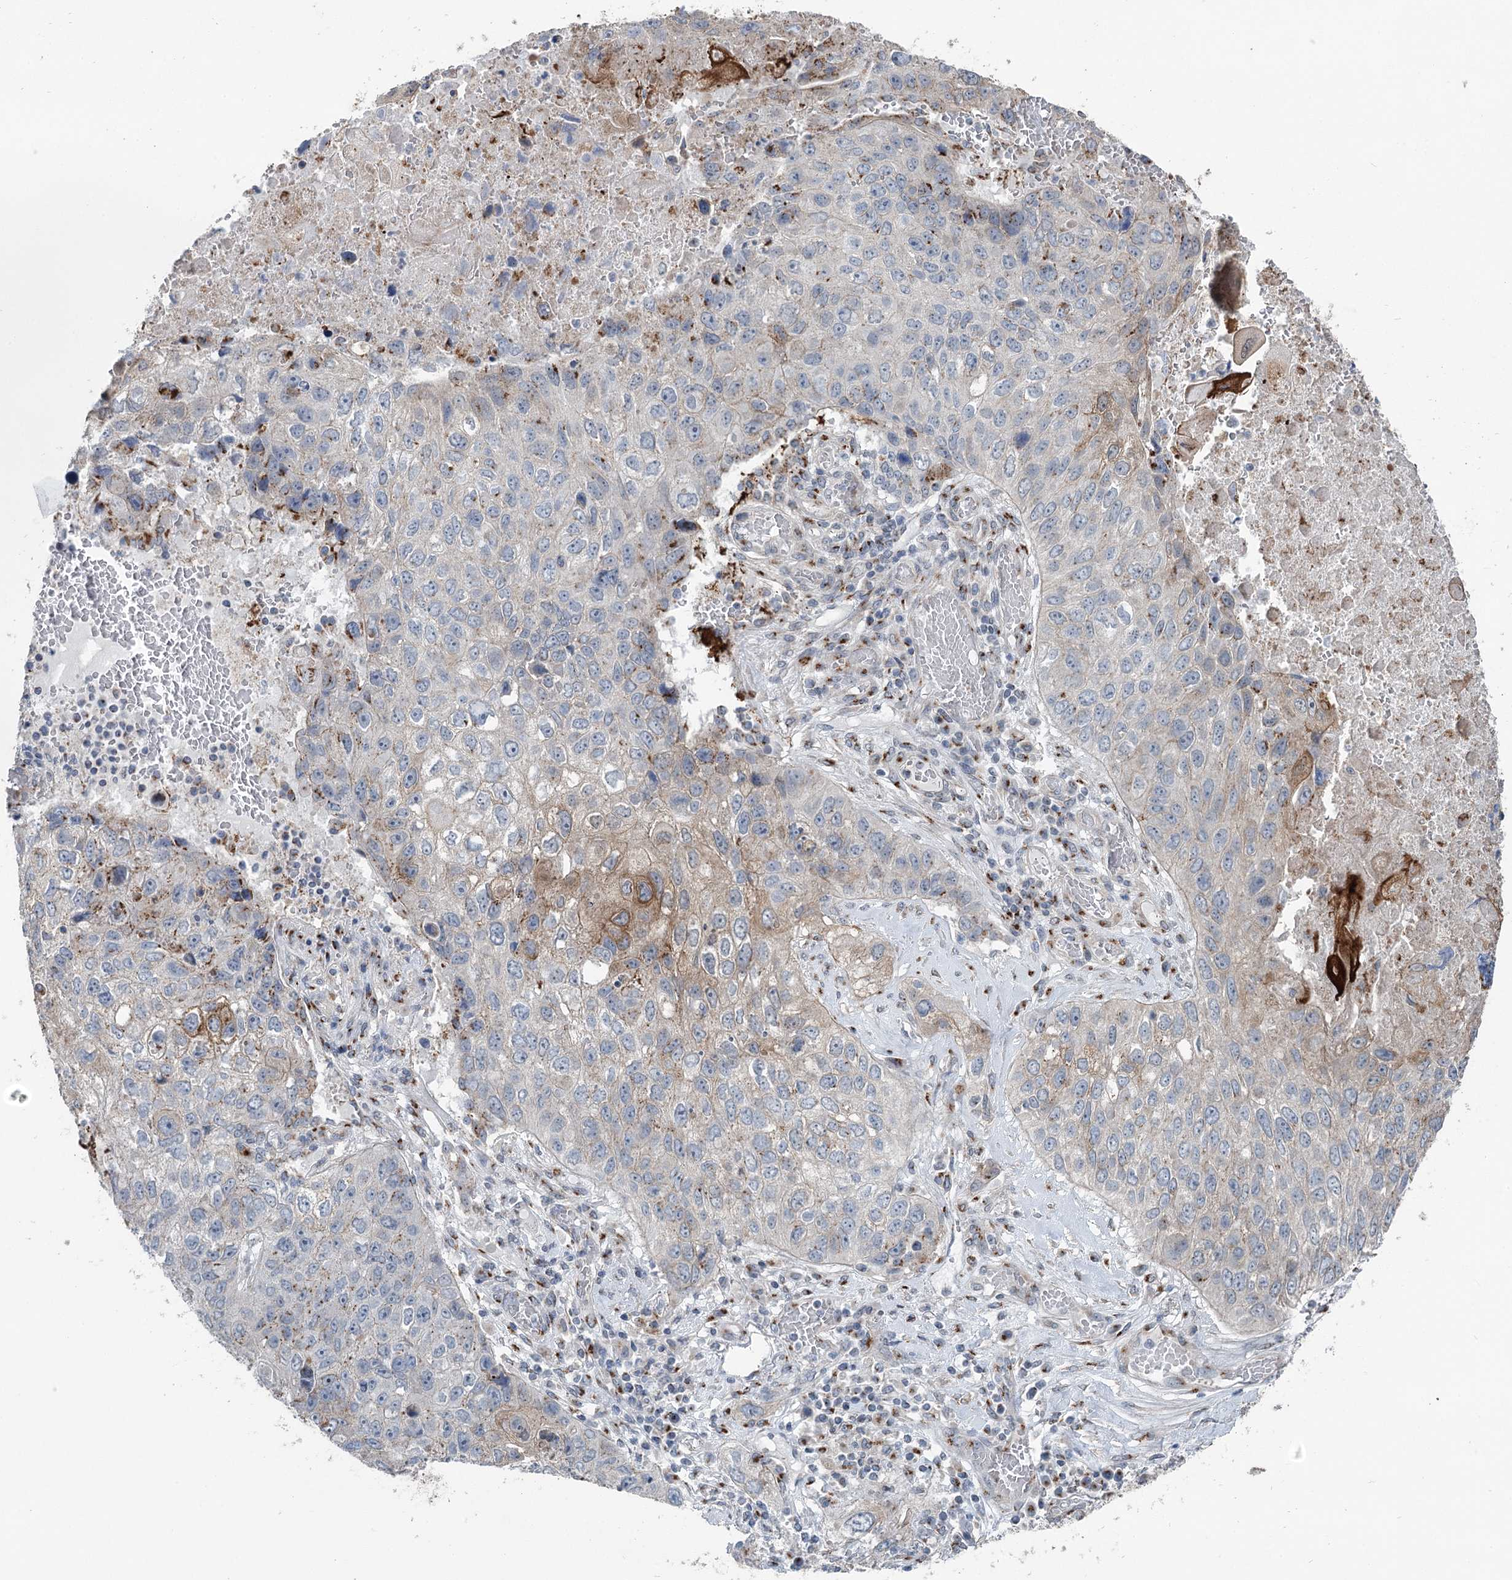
{"staining": {"intensity": "moderate", "quantity": "<25%", "location": "cytoplasmic/membranous"}, "tissue": "lung cancer", "cell_type": "Tumor cells", "image_type": "cancer", "snomed": [{"axis": "morphology", "description": "Squamous cell carcinoma, NOS"}, {"axis": "topography", "description": "Lung"}], "caption": "The micrograph exhibits immunohistochemical staining of lung cancer. There is moderate cytoplasmic/membranous positivity is identified in about <25% of tumor cells. (IHC, brightfield microscopy, high magnification).", "gene": "ITIH5", "patient": {"sex": "male", "age": 61}}